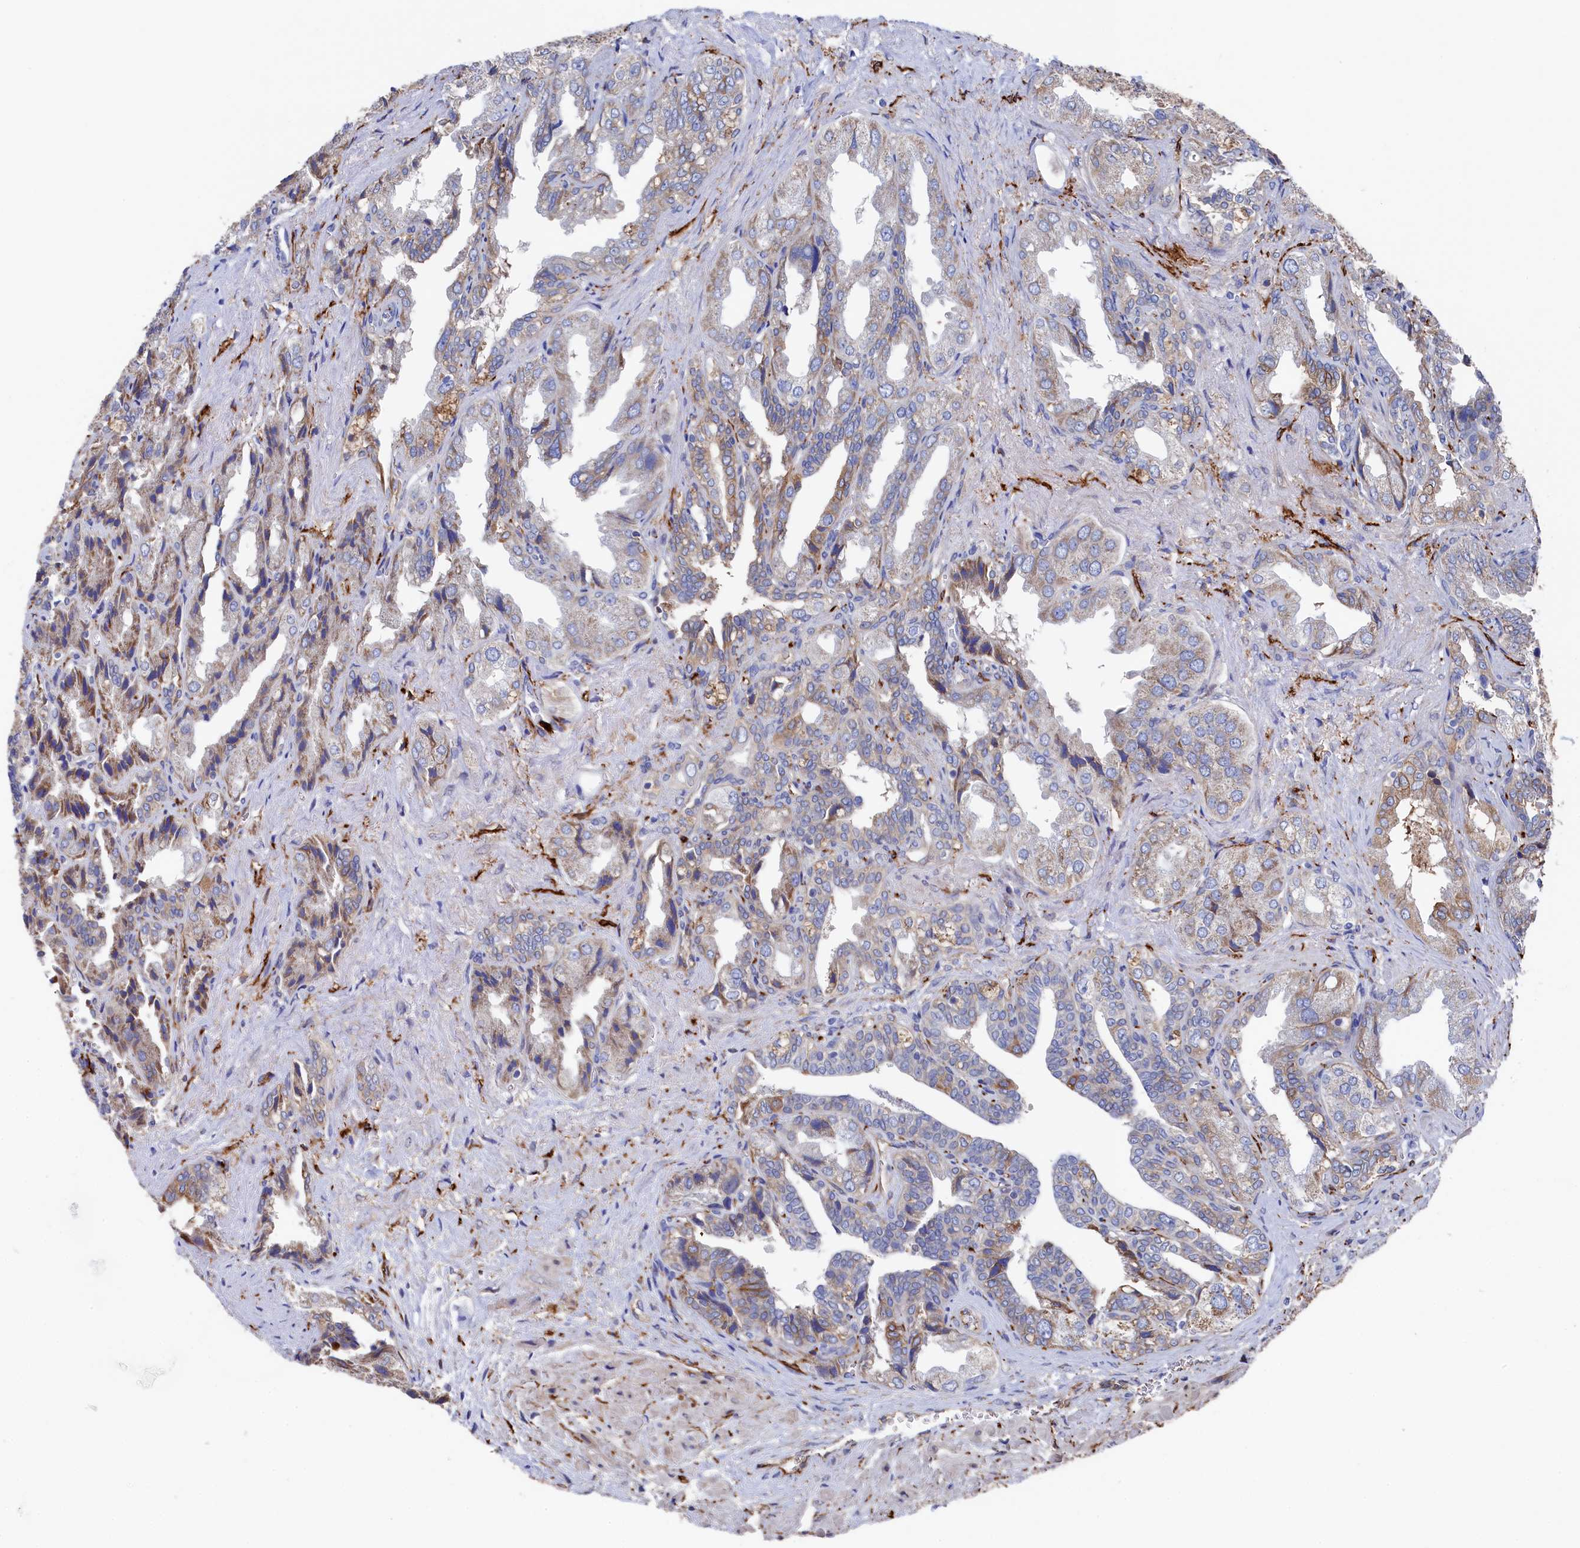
{"staining": {"intensity": "moderate", "quantity": "25%-75%", "location": "cytoplasmic/membranous"}, "tissue": "seminal vesicle", "cell_type": "Glandular cells", "image_type": "normal", "snomed": [{"axis": "morphology", "description": "Normal tissue, NOS"}, {"axis": "topography", "description": "Seminal veicle"}], "caption": "A high-resolution photomicrograph shows immunohistochemistry (IHC) staining of benign seminal vesicle, which demonstrates moderate cytoplasmic/membranous positivity in about 25%-75% of glandular cells. (DAB (3,3'-diaminobenzidine) IHC, brown staining for protein, blue staining for nuclei).", "gene": "C12orf73", "patient": {"sex": "male", "age": 63}}